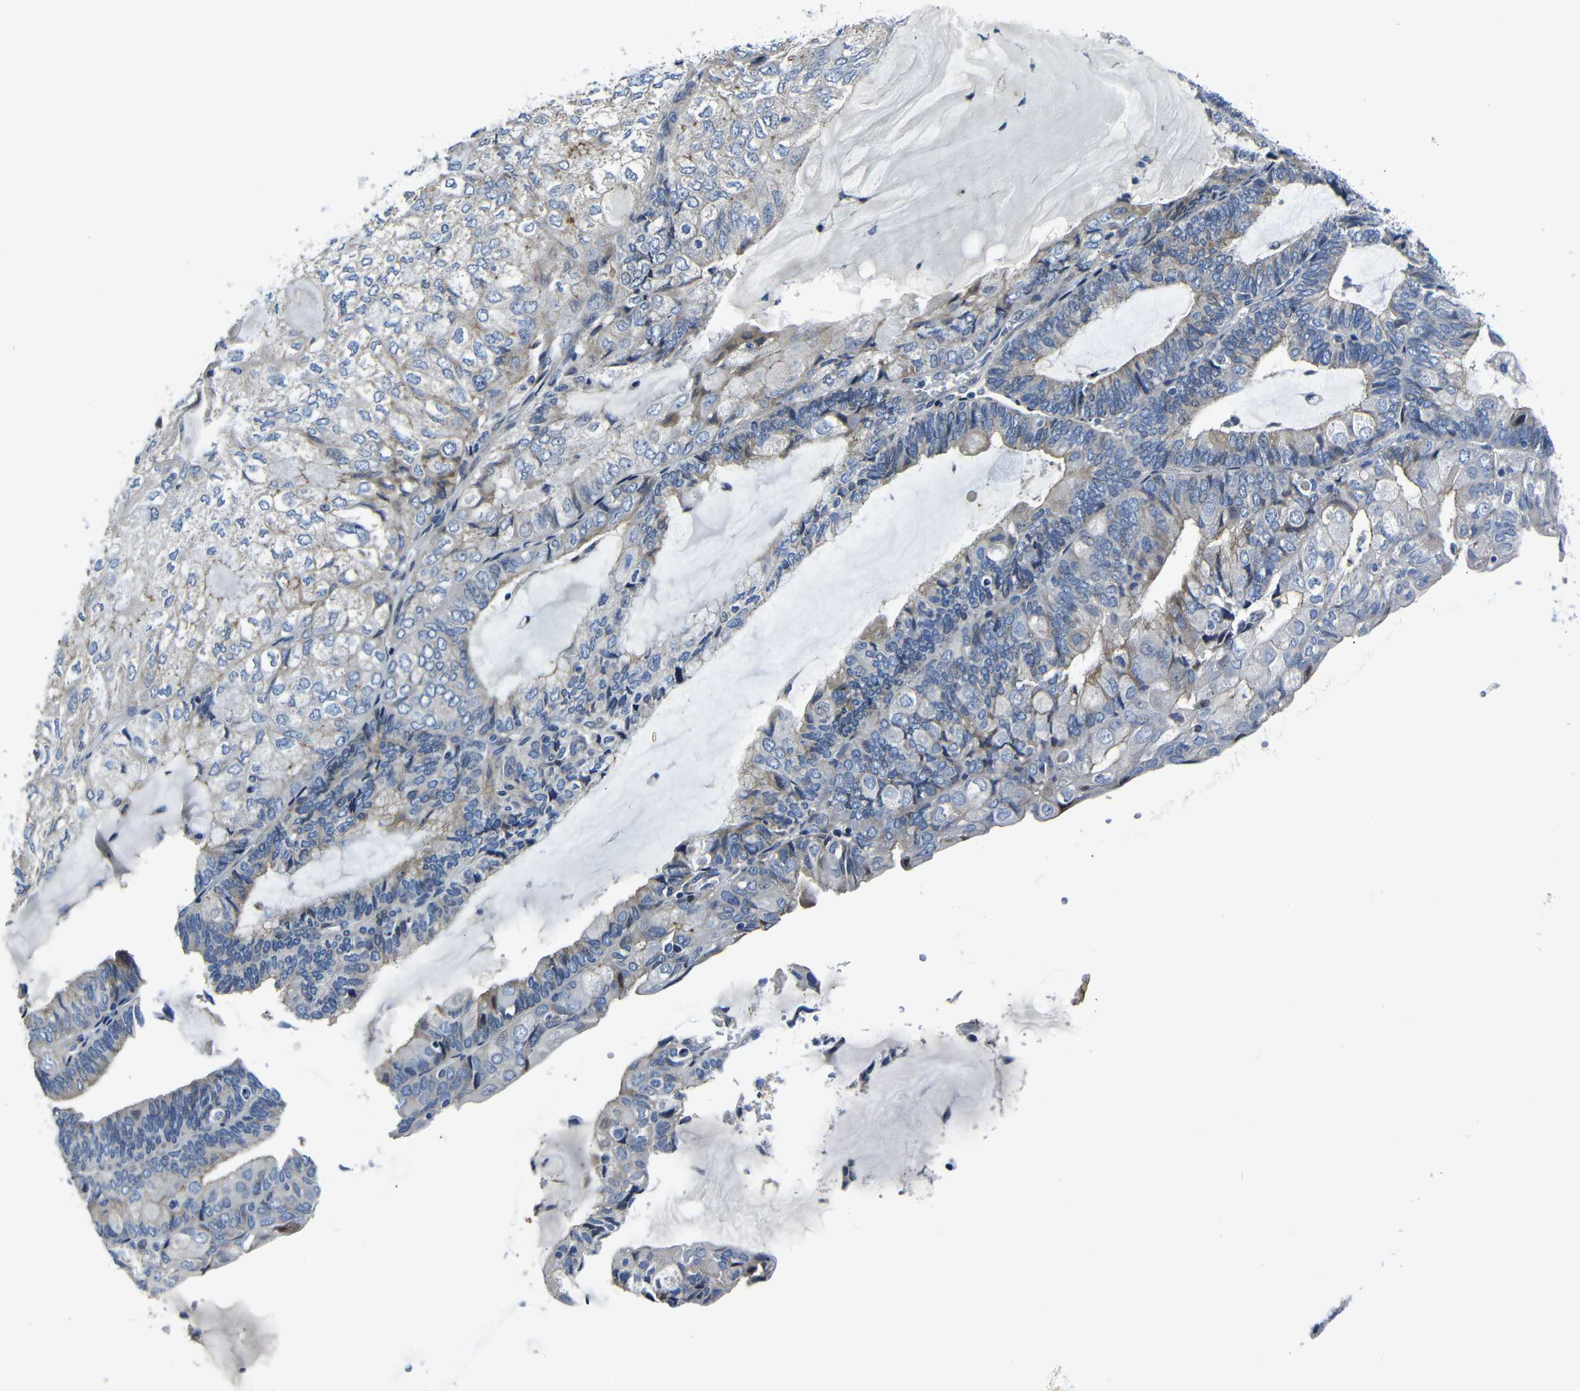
{"staining": {"intensity": "weak", "quantity": "25%-75%", "location": "cytoplasmic/membranous"}, "tissue": "endometrial cancer", "cell_type": "Tumor cells", "image_type": "cancer", "snomed": [{"axis": "morphology", "description": "Adenocarcinoma, NOS"}, {"axis": "topography", "description": "Endometrium"}], "caption": "Approximately 25%-75% of tumor cells in human endometrial cancer (adenocarcinoma) display weak cytoplasmic/membranous protein positivity as visualized by brown immunohistochemical staining.", "gene": "AFDN", "patient": {"sex": "female", "age": 81}}